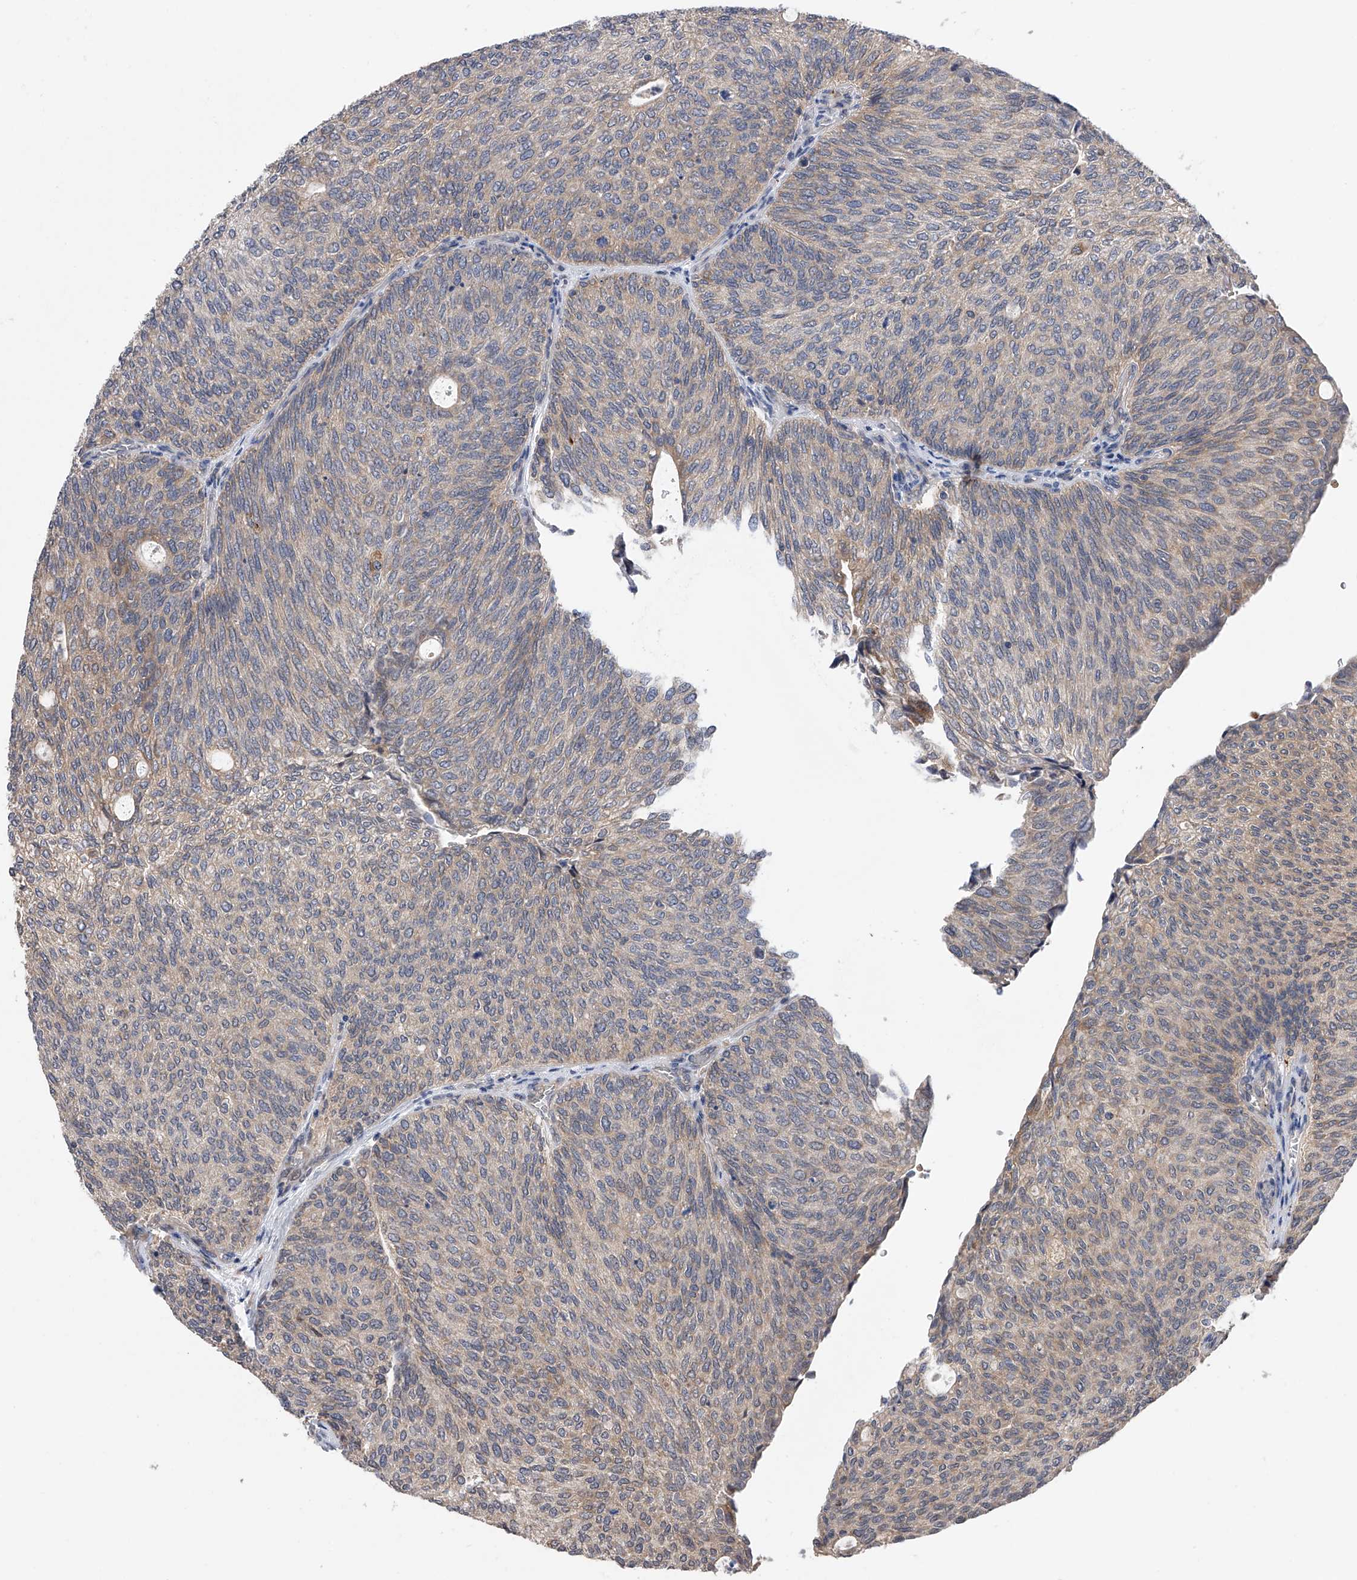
{"staining": {"intensity": "weak", "quantity": "<25%", "location": "cytoplasmic/membranous"}, "tissue": "urothelial cancer", "cell_type": "Tumor cells", "image_type": "cancer", "snomed": [{"axis": "morphology", "description": "Urothelial carcinoma, Low grade"}, {"axis": "topography", "description": "Urinary bladder"}], "caption": "Protein analysis of urothelial carcinoma (low-grade) exhibits no significant positivity in tumor cells.", "gene": "SPOCK1", "patient": {"sex": "female", "age": 79}}